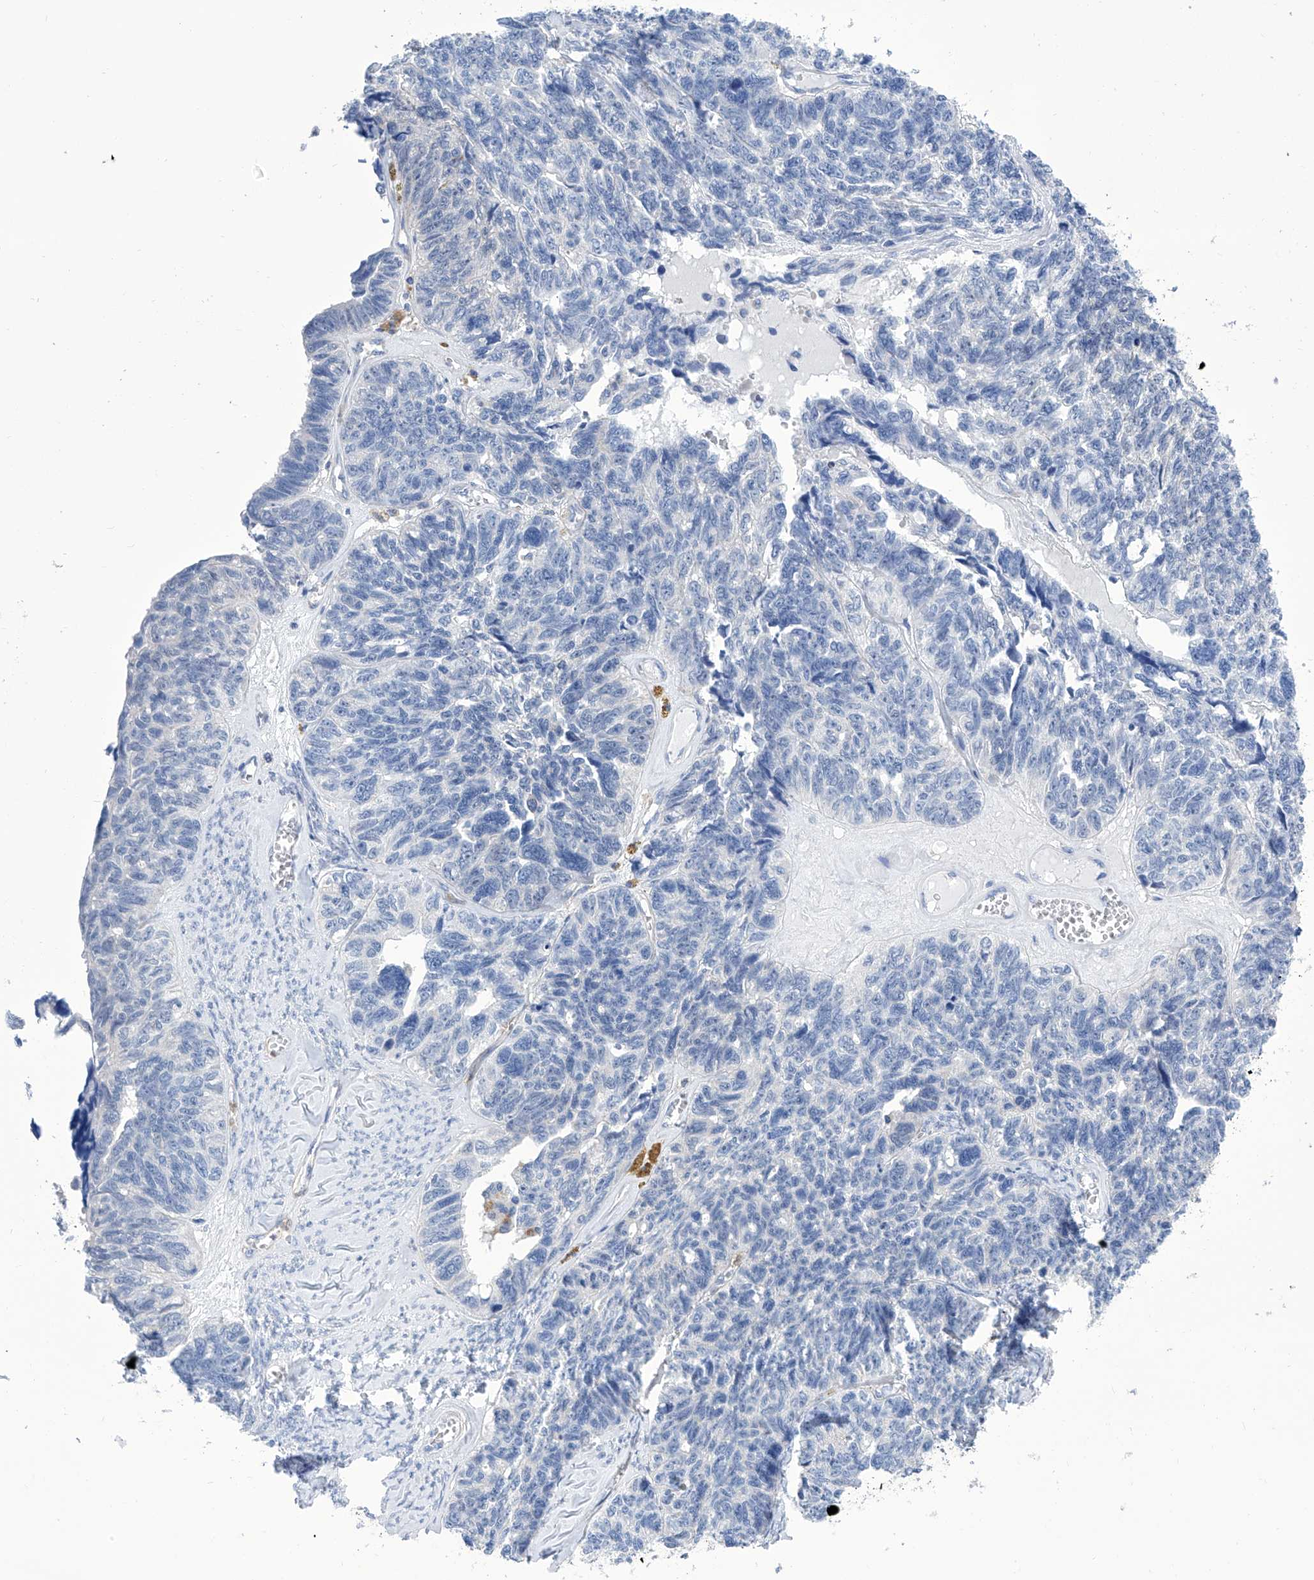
{"staining": {"intensity": "negative", "quantity": "none", "location": "none"}, "tissue": "ovarian cancer", "cell_type": "Tumor cells", "image_type": "cancer", "snomed": [{"axis": "morphology", "description": "Cystadenocarcinoma, serous, NOS"}, {"axis": "topography", "description": "Ovary"}], "caption": "Tumor cells show no significant expression in serous cystadenocarcinoma (ovarian).", "gene": "IMPA2", "patient": {"sex": "female", "age": 79}}